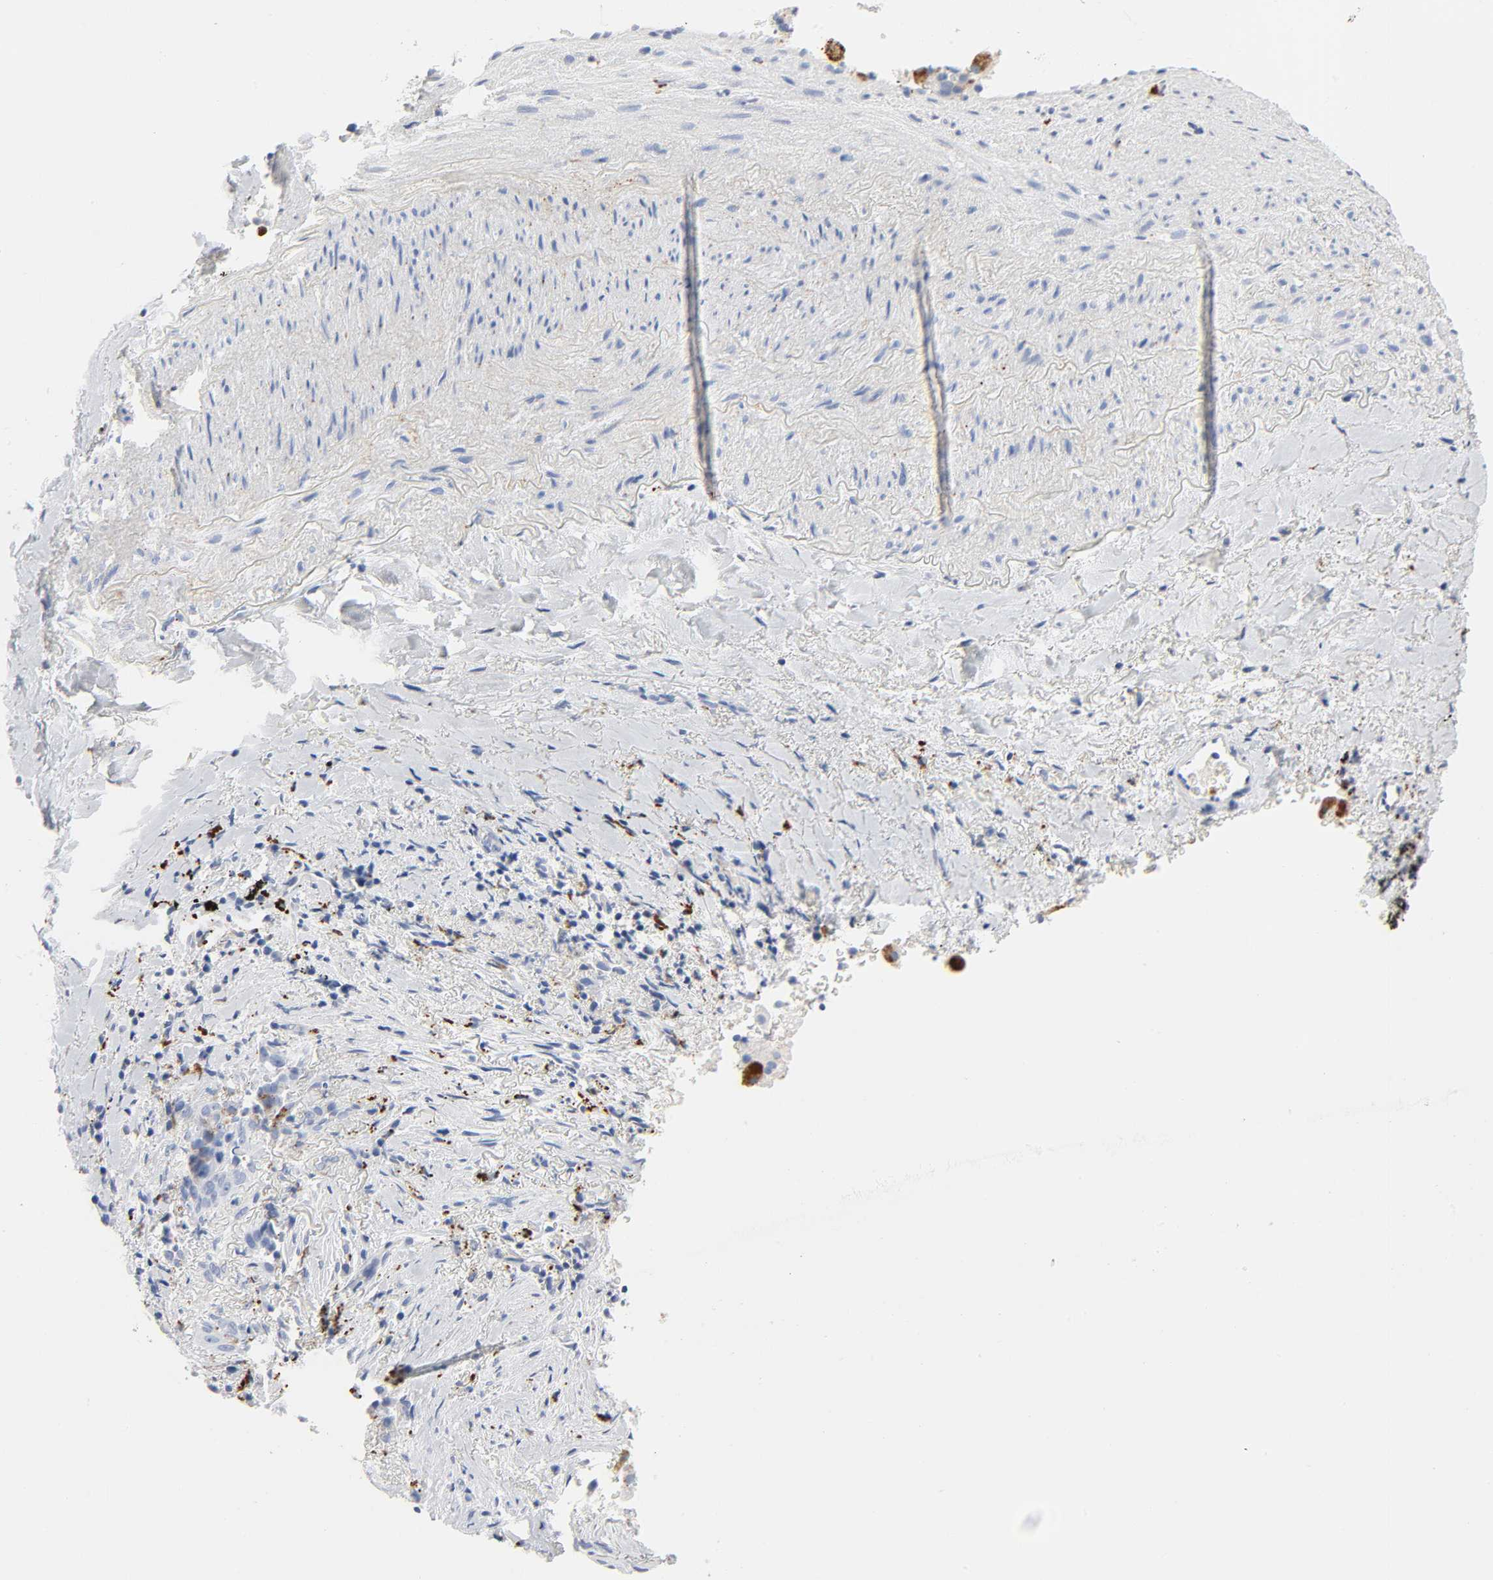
{"staining": {"intensity": "negative", "quantity": "none", "location": "none"}, "tissue": "lung cancer", "cell_type": "Tumor cells", "image_type": "cancer", "snomed": [{"axis": "morphology", "description": "Squamous cell carcinoma, NOS"}, {"axis": "topography", "description": "Lung"}], "caption": "A photomicrograph of lung cancer stained for a protein demonstrates no brown staining in tumor cells.", "gene": "PLP1", "patient": {"sex": "male", "age": 54}}